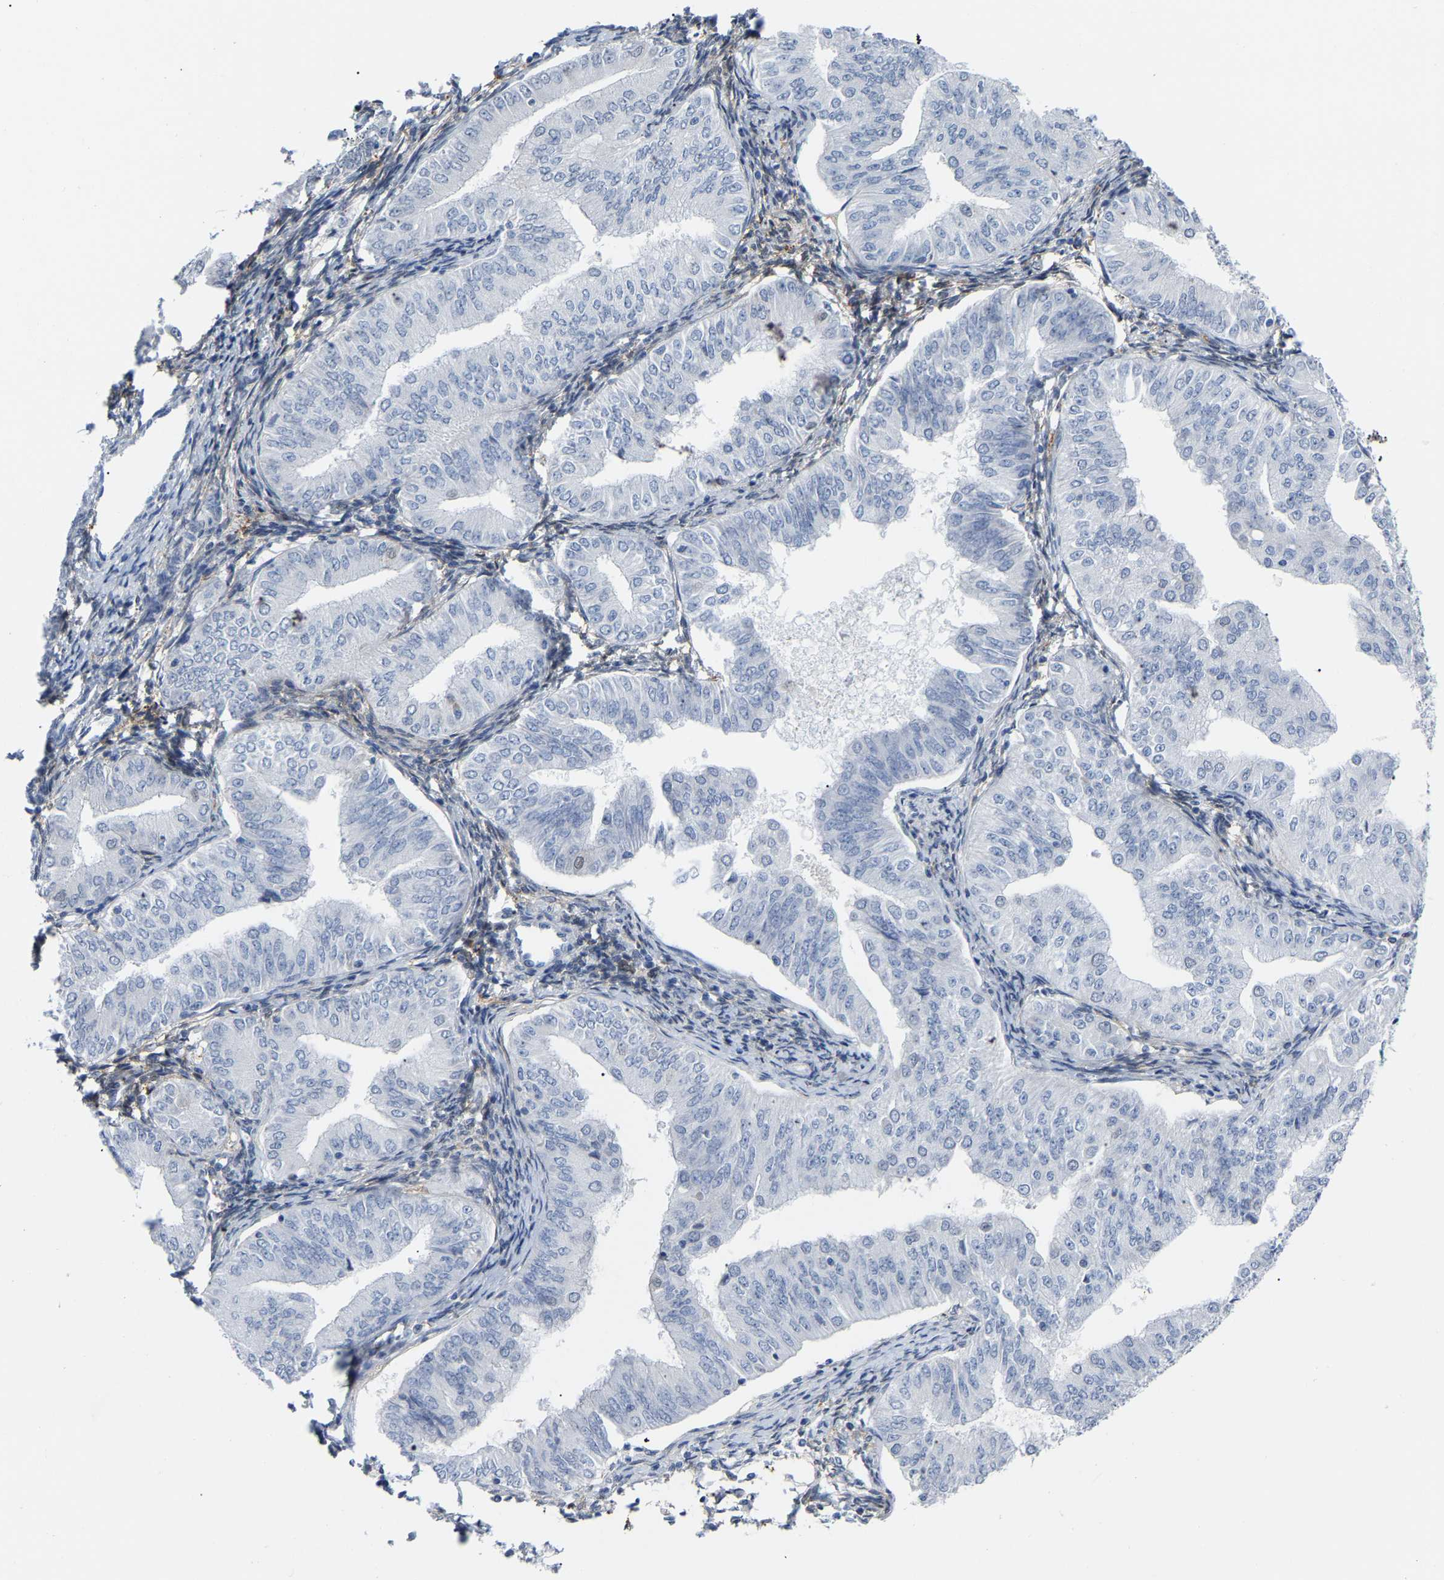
{"staining": {"intensity": "negative", "quantity": "none", "location": "none"}, "tissue": "endometrial cancer", "cell_type": "Tumor cells", "image_type": "cancer", "snomed": [{"axis": "morphology", "description": "Normal tissue, NOS"}, {"axis": "morphology", "description": "Adenocarcinoma, NOS"}, {"axis": "topography", "description": "Endometrium"}], "caption": "Protein analysis of endometrial adenocarcinoma demonstrates no significant staining in tumor cells. (Stains: DAB (3,3'-diaminobenzidine) immunohistochemistry (IHC) with hematoxylin counter stain, Microscopy: brightfield microscopy at high magnification).", "gene": "ABTB2", "patient": {"sex": "female", "age": 53}}